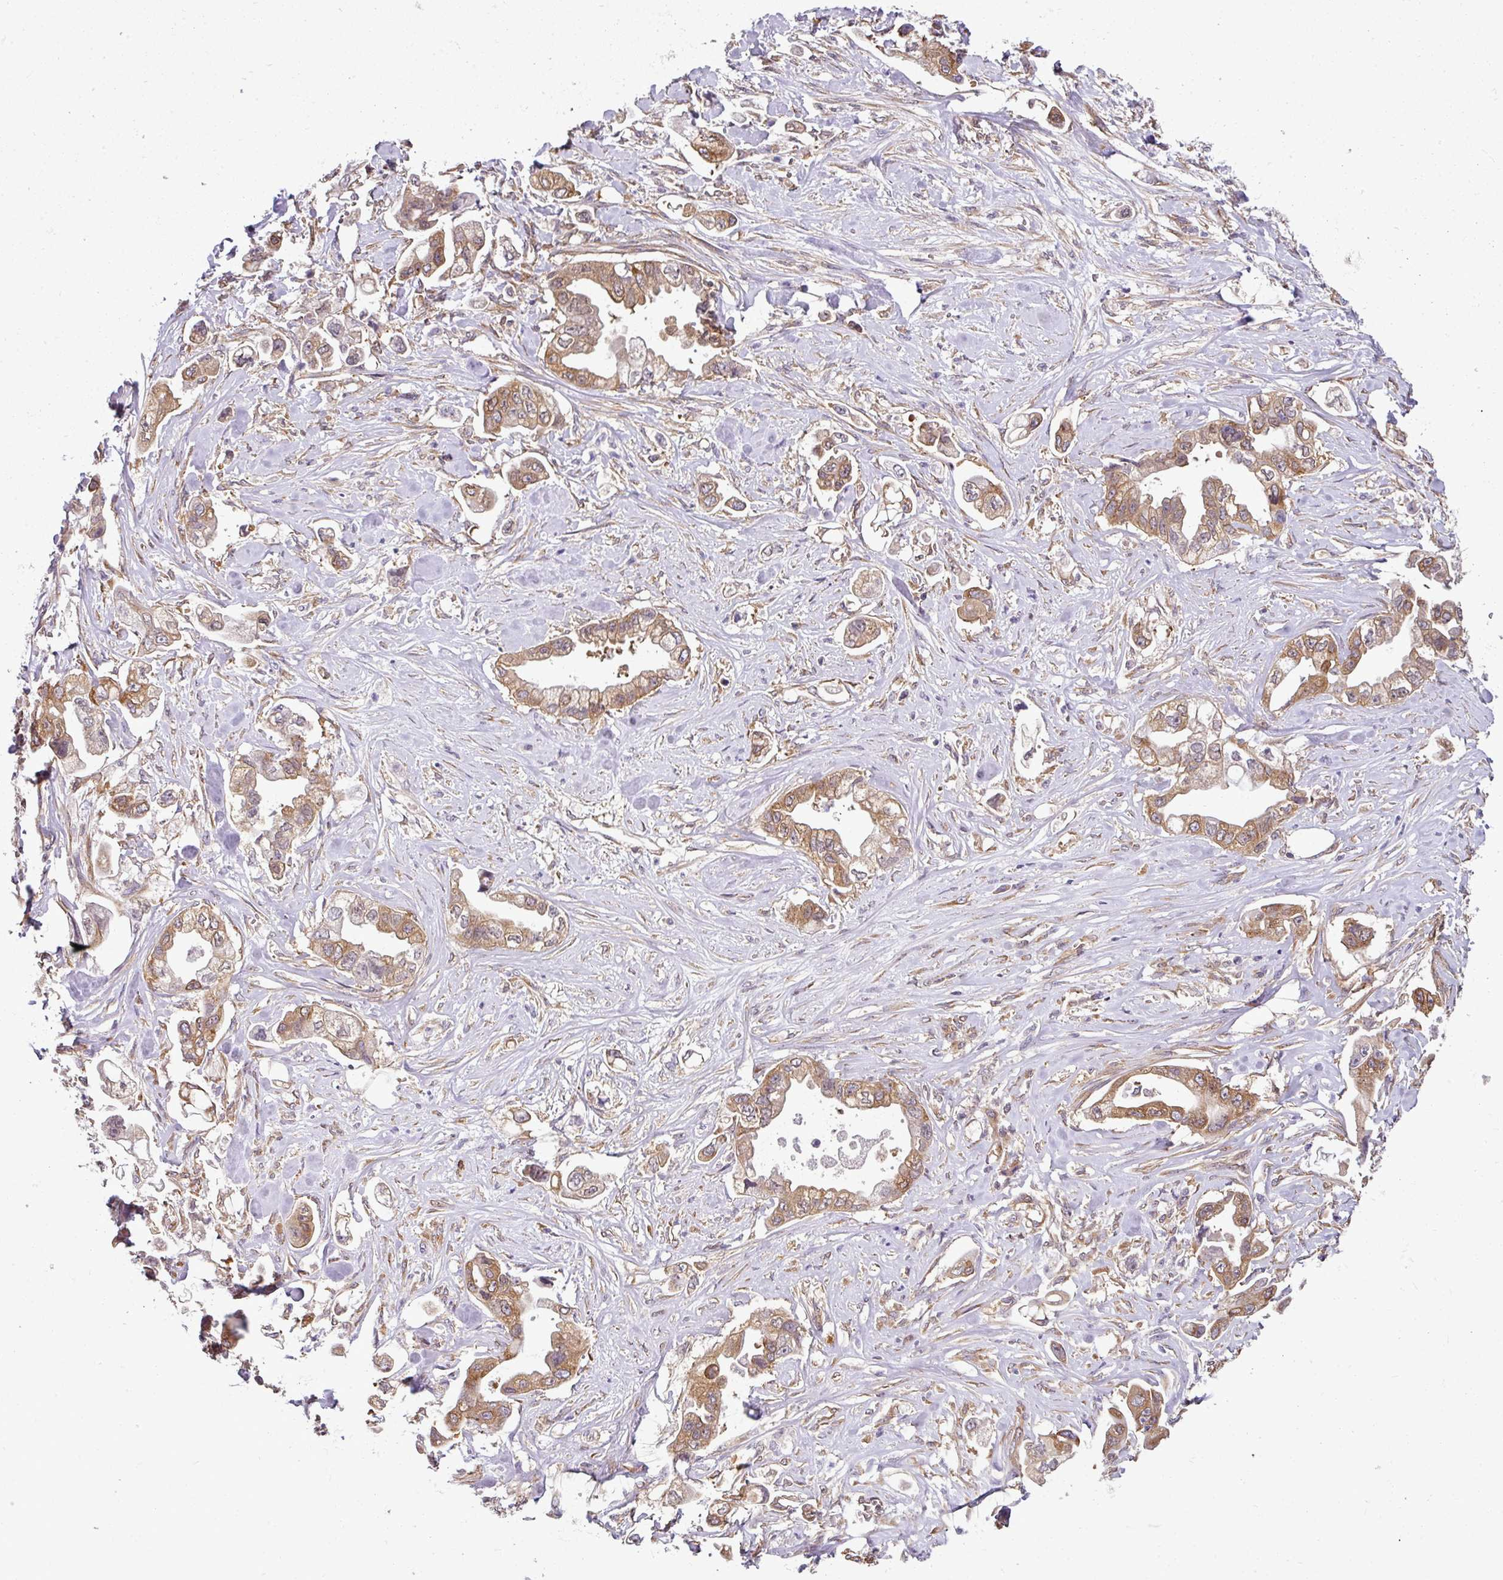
{"staining": {"intensity": "moderate", "quantity": ">75%", "location": "cytoplasmic/membranous"}, "tissue": "stomach cancer", "cell_type": "Tumor cells", "image_type": "cancer", "snomed": [{"axis": "morphology", "description": "Adenocarcinoma, NOS"}, {"axis": "topography", "description": "Stomach"}], "caption": "Stomach adenocarcinoma stained with a protein marker exhibits moderate staining in tumor cells.", "gene": "RBM4B", "patient": {"sex": "male", "age": 62}}